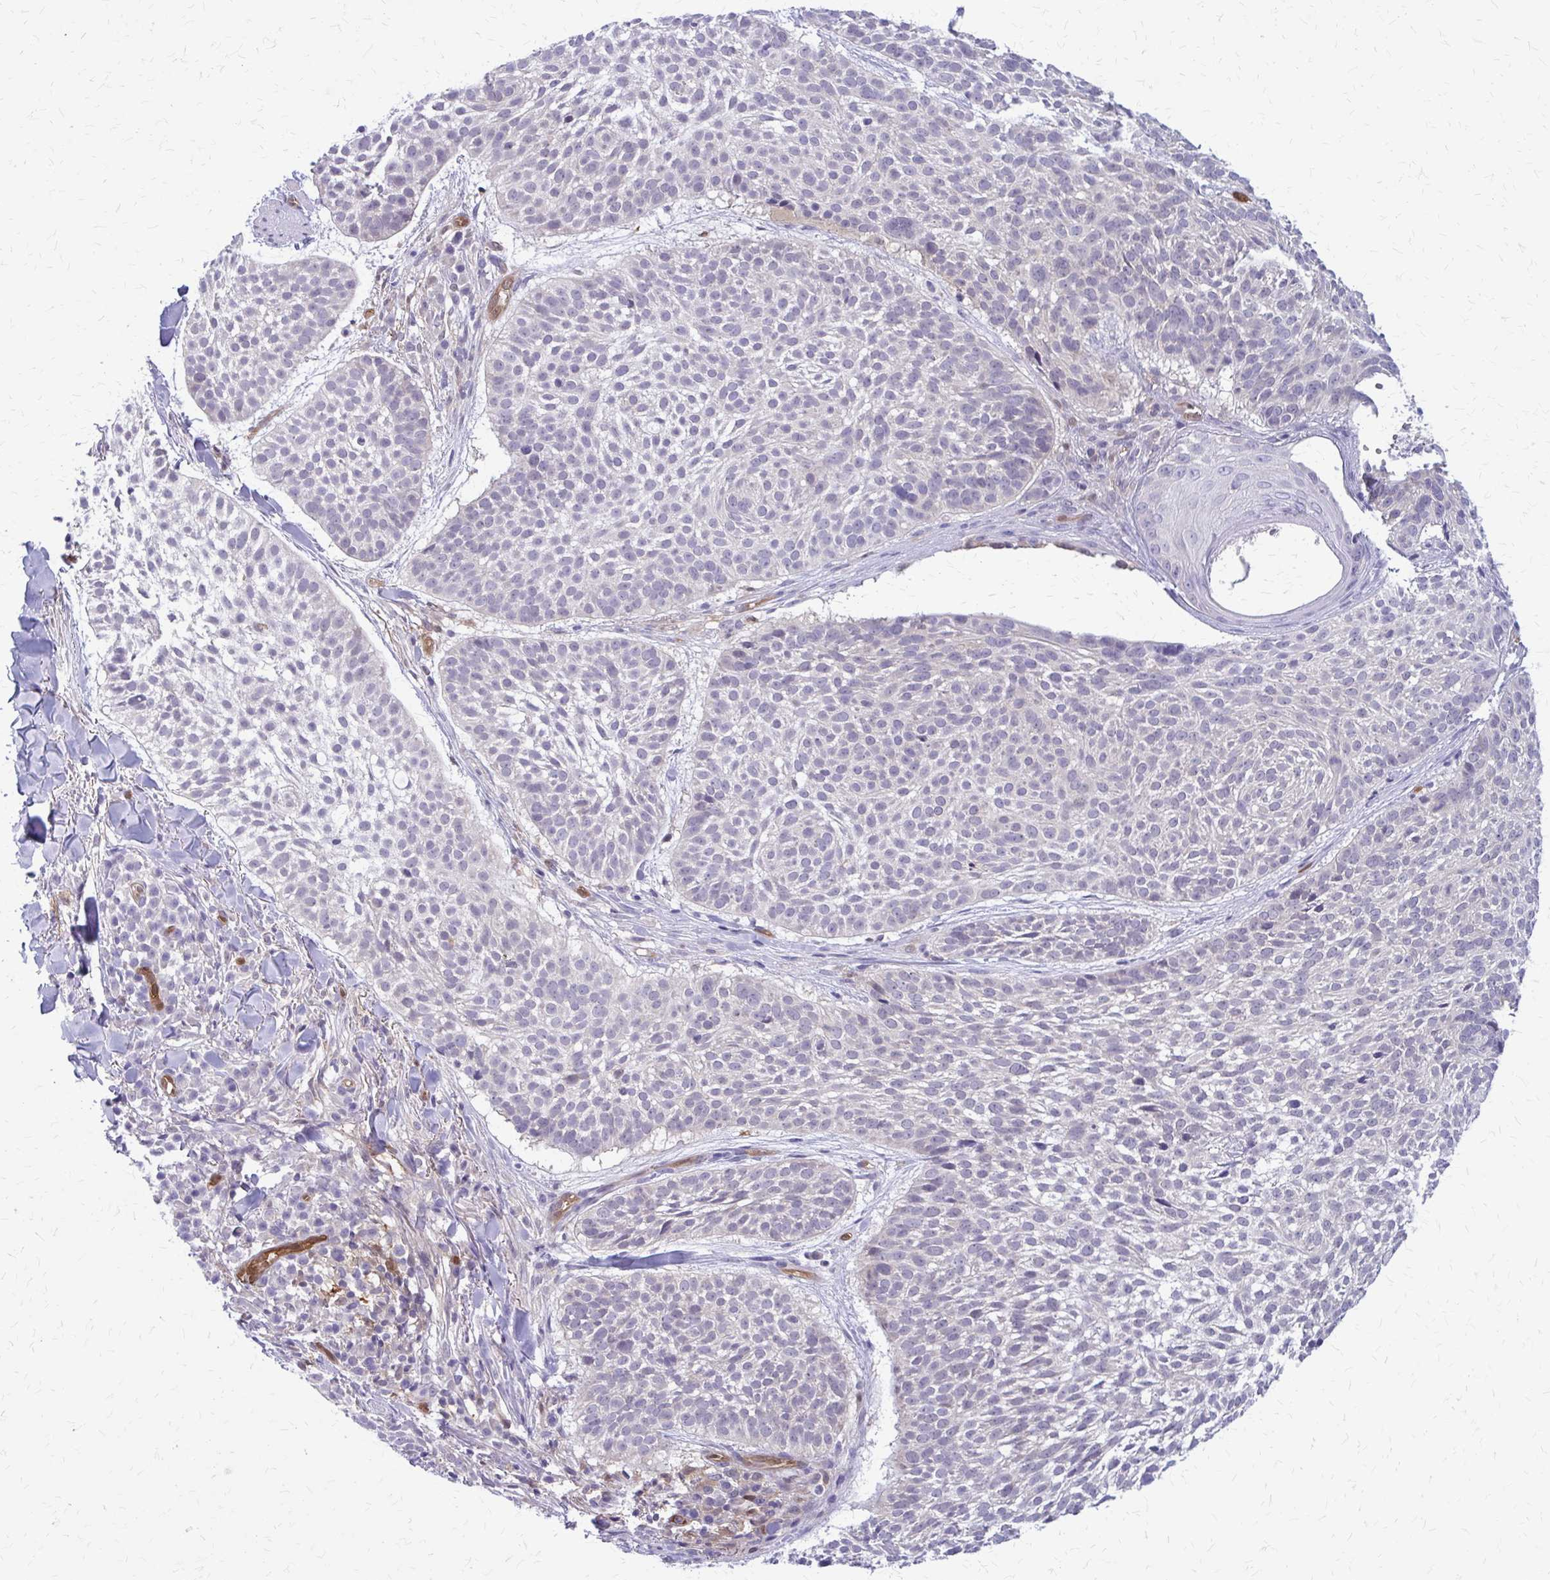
{"staining": {"intensity": "negative", "quantity": "none", "location": "none"}, "tissue": "skin cancer", "cell_type": "Tumor cells", "image_type": "cancer", "snomed": [{"axis": "morphology", "description": "Basal cell carcinoma"}, {"axis": "topography", "description": "Skin"}, {"axis": "topography", "description": "Skin of scalp"}], "caption": "This is an immunohistochemistry image of human skin basal cell carcinoma. There is no positivity in tumor cells.", "gene": "CLIC2", "patient": {"sex": "female", "age": 45}}